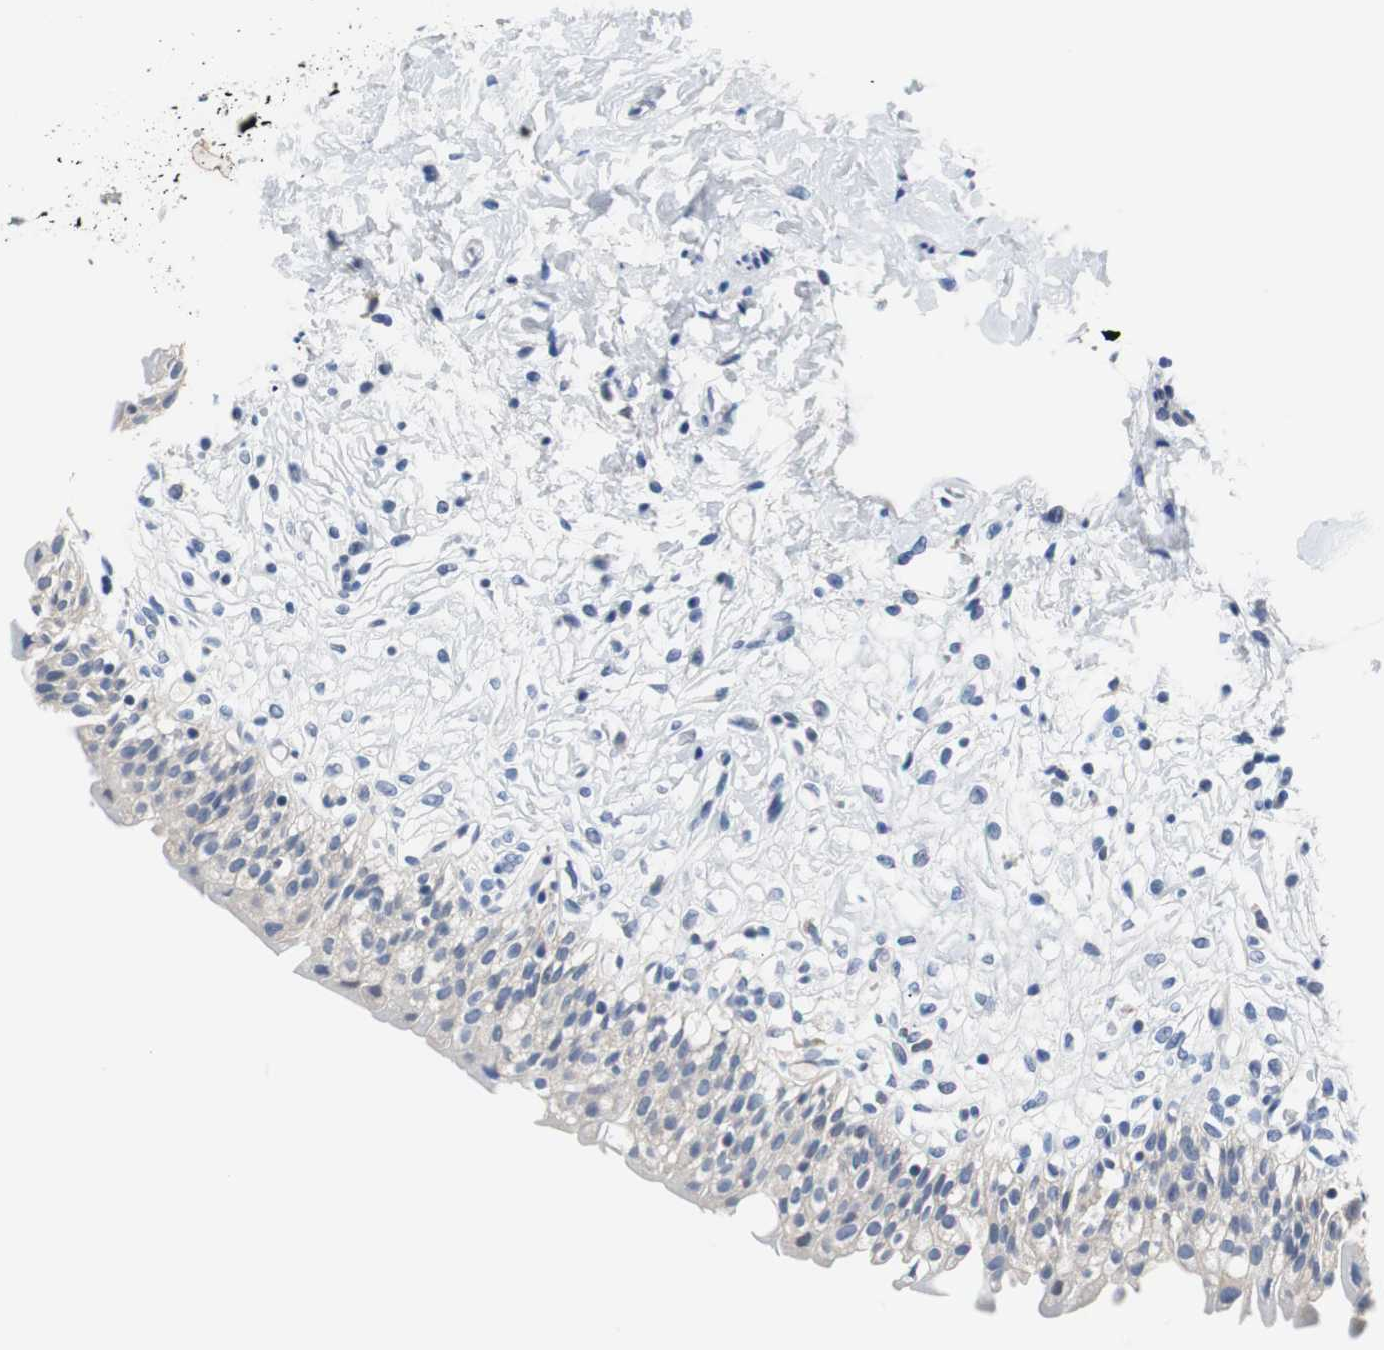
{"staining": {"intensity": "negative", "quantity": "none", "location": "none"}, "tissue": "urinary bladder", "cell_type": "Urothelial cells", "image_type": "normal", "snomed": [{"axis": "morphology", "description": "Normal tissue, NOS"}, {"axis": "topography", "description": "Urinary bladder"}], "caption": "Urothelial cells show no significant protein staining in benign urinary bladder. (DAB (3,3'-diaminobenzidine) IHC with hematoxylin counter stain).", "gene": "PCK1", "patient": {"sex": "female", "age": 80}}